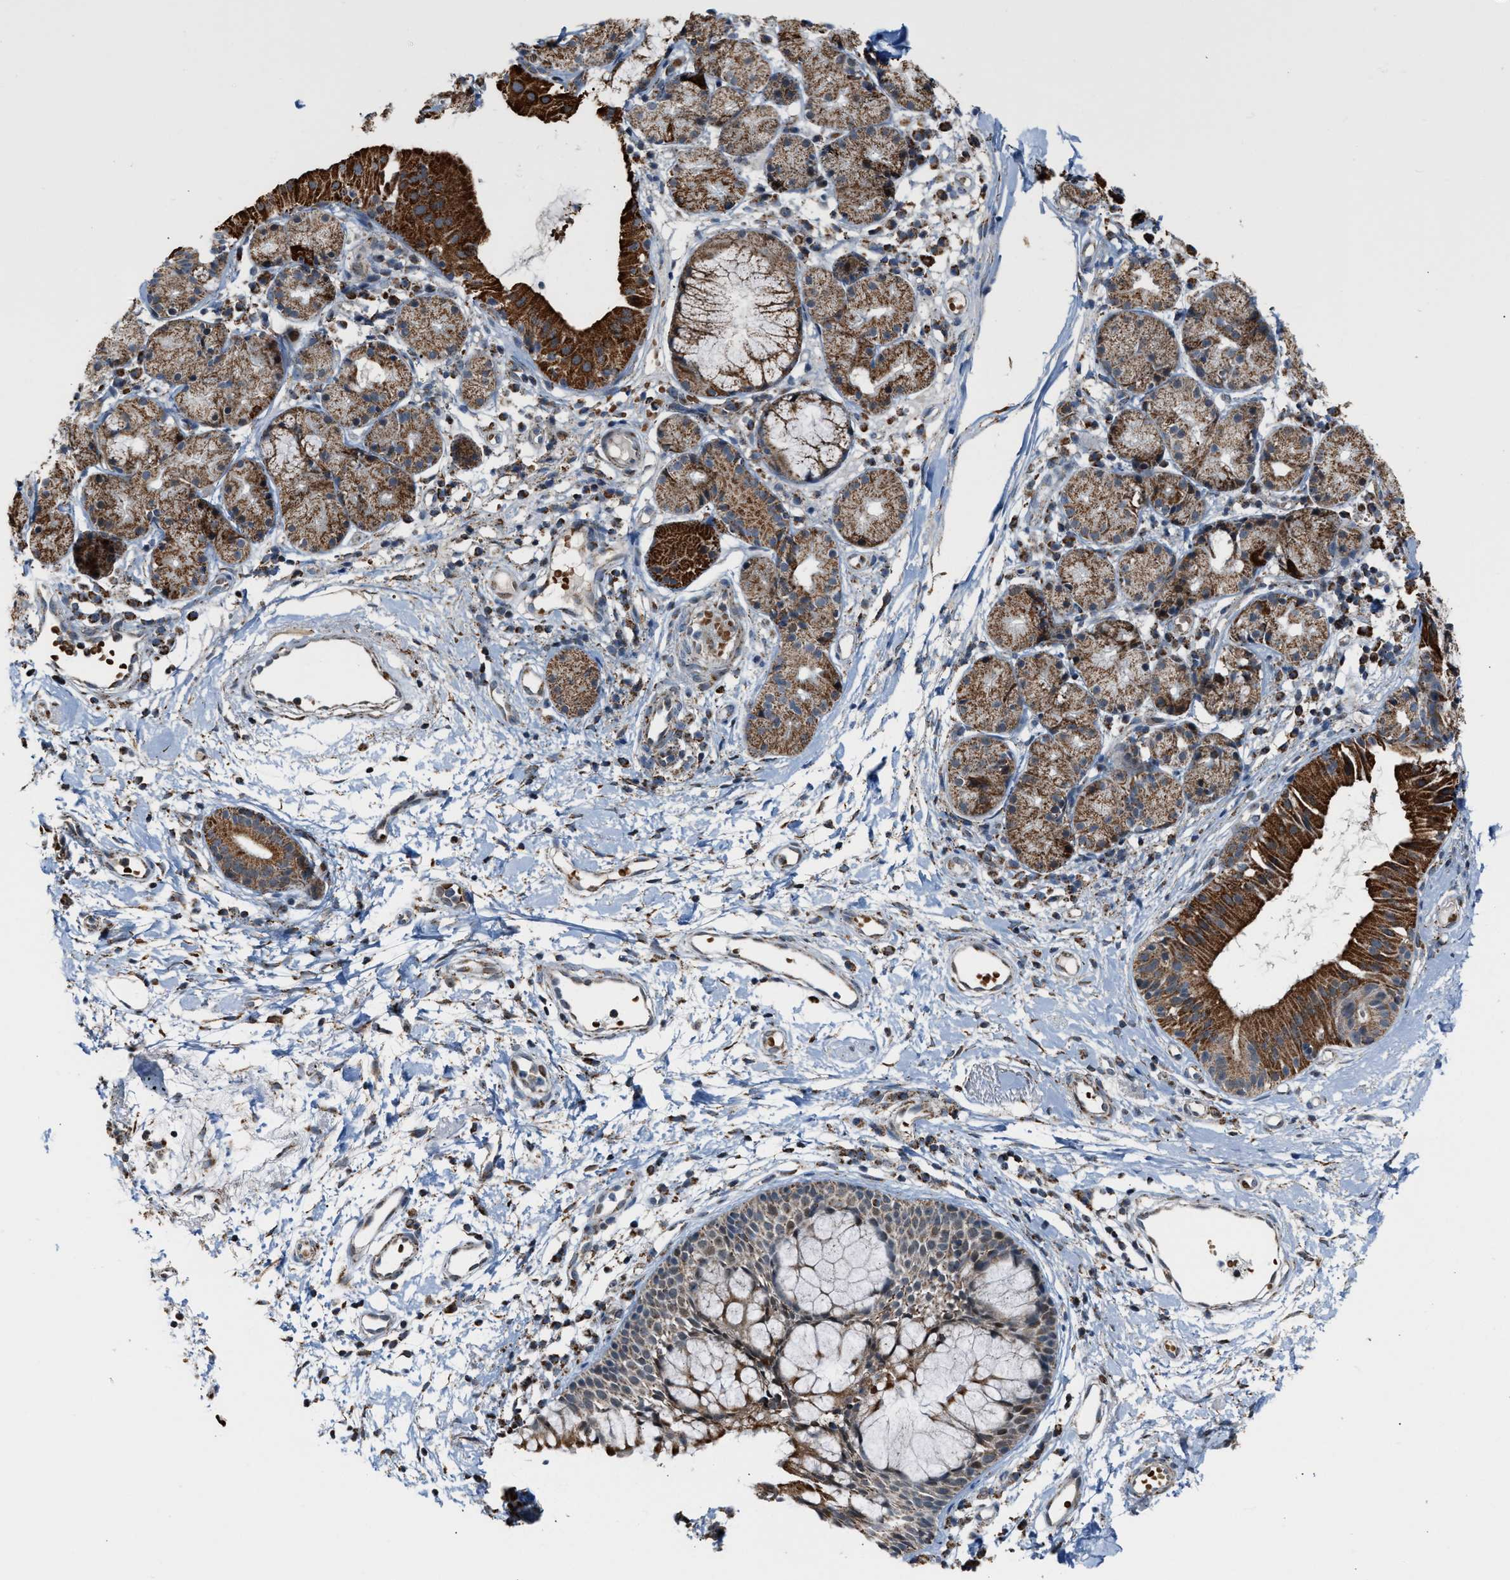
{"staining": {"intensity": "strong", "quantity": ">75%", "location": "cytoplasmic/membranous,nuclear"}, "tissue": "nasopharynx", "cell_type": "Respiratory epithelial cells", "image_type": "normal", "snomed": [{"axis": "morphology", "description": "Normal tissue, NOS"}, {"axis": "morphology", "description": "Basal cell carcinoma"}, {"axis": "topography", "description": "Cartilage tissue"}, {"axis": "topography", "description": "Nasopharynx"}, {"axis": "topography", "description": "Oral tissue"}], "caption": "Respiratory epithelial cells exhibit strong cytoplasmic/membranous,nuclear positivity in approximately >75% of cells in benign nasopharynx.", "gene": "CHN2", "patient": {"sex": "female", "age": 77}}